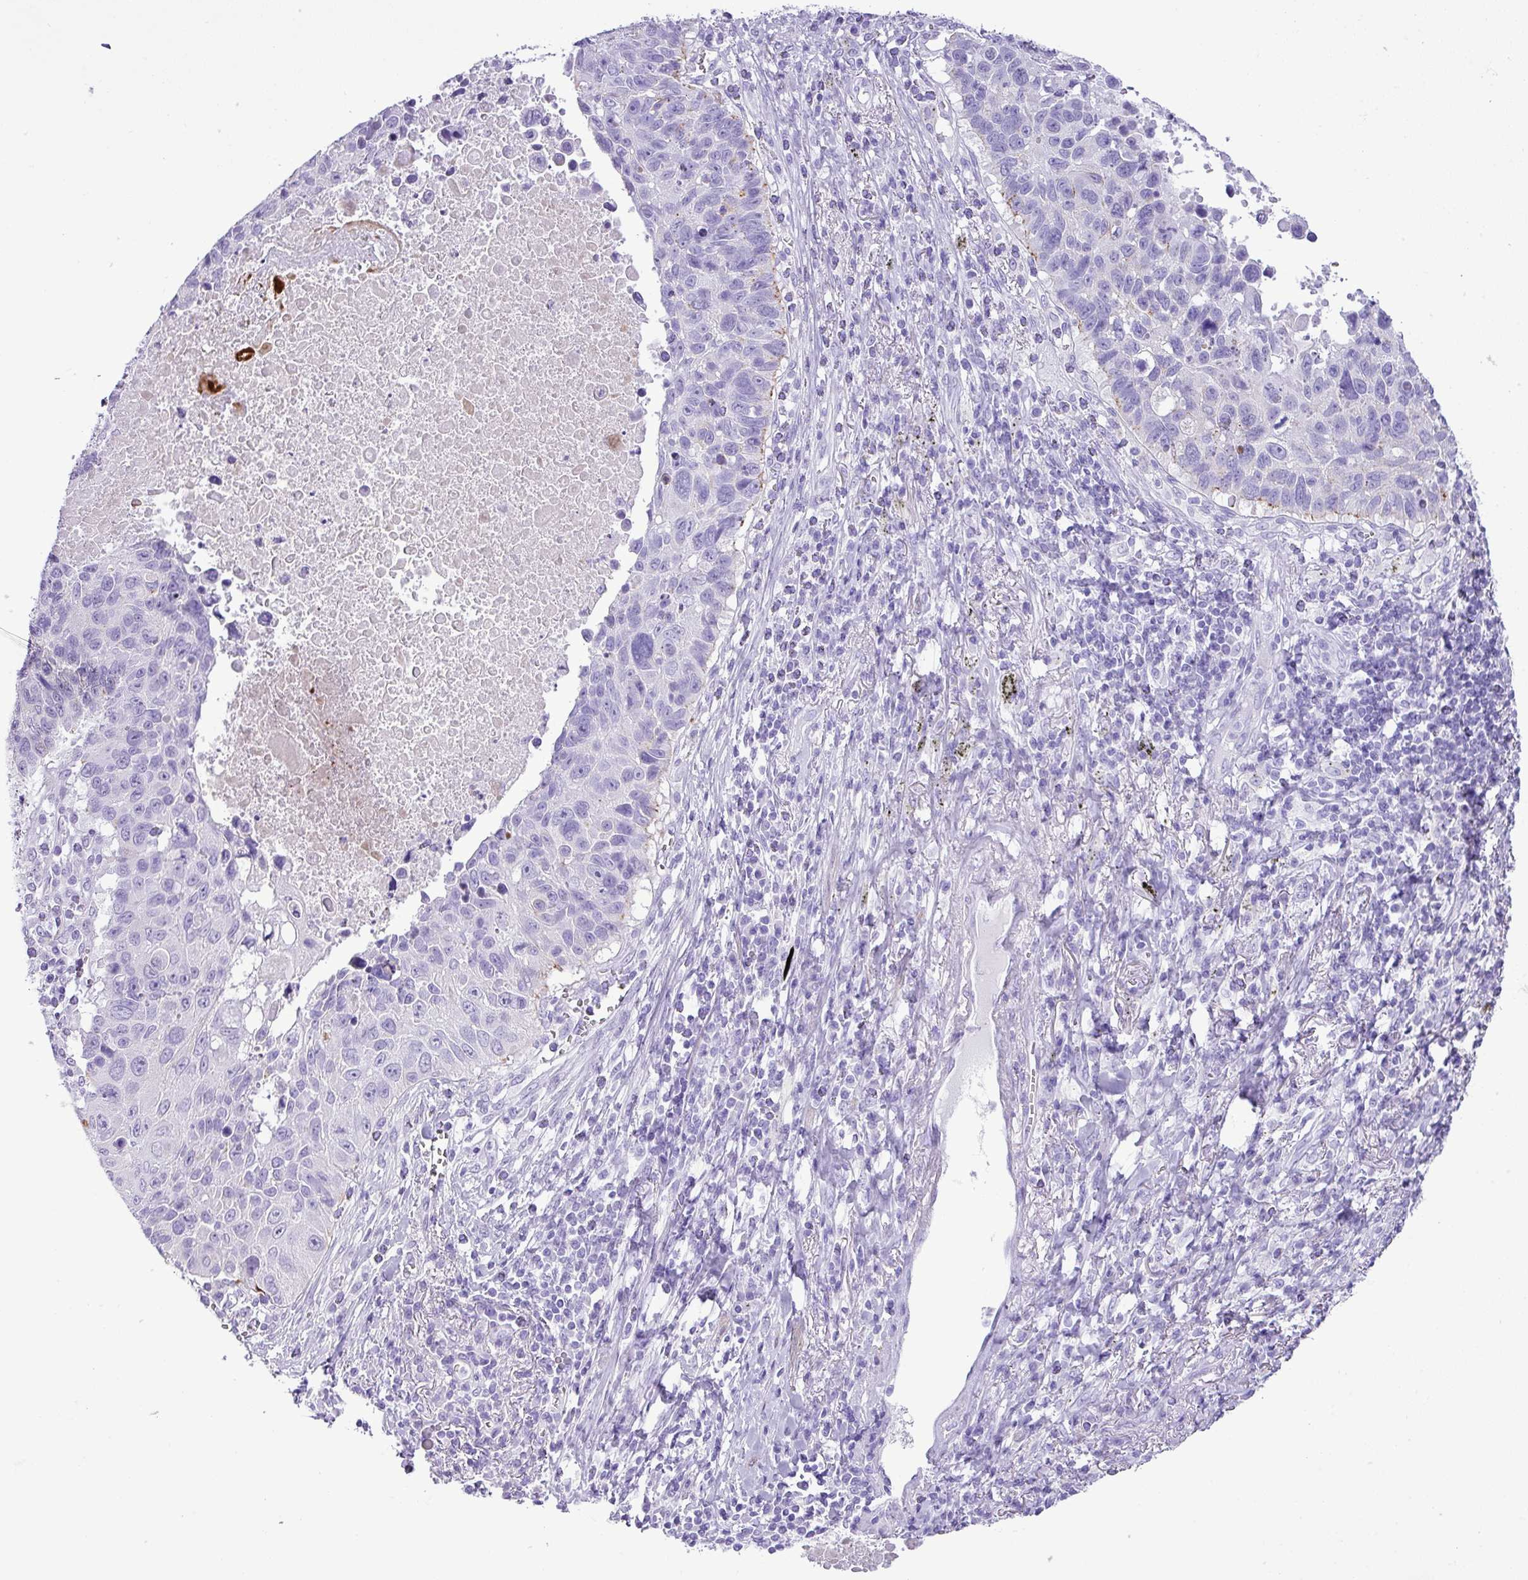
{"staining": {"intensity": "negative", "quantity": "none", "location": "none"}, "tissue": "lung cancer", "cell_type": "Tumor cells", "image_type": "cancer", "snomed": [{"axis": "morphology", "description": "Squamous cell carcinoma, NOS"}, {"axis": "topography", "description": "Lung"}], "caption": "An image of lung squamous cell carcinoma stained for a protein demonstrates no brown staining in tumor cells. Nuclei are stained in blue.", "gene": "ZSCAN5A", "patient": {"sex": "male", "age": 66}}